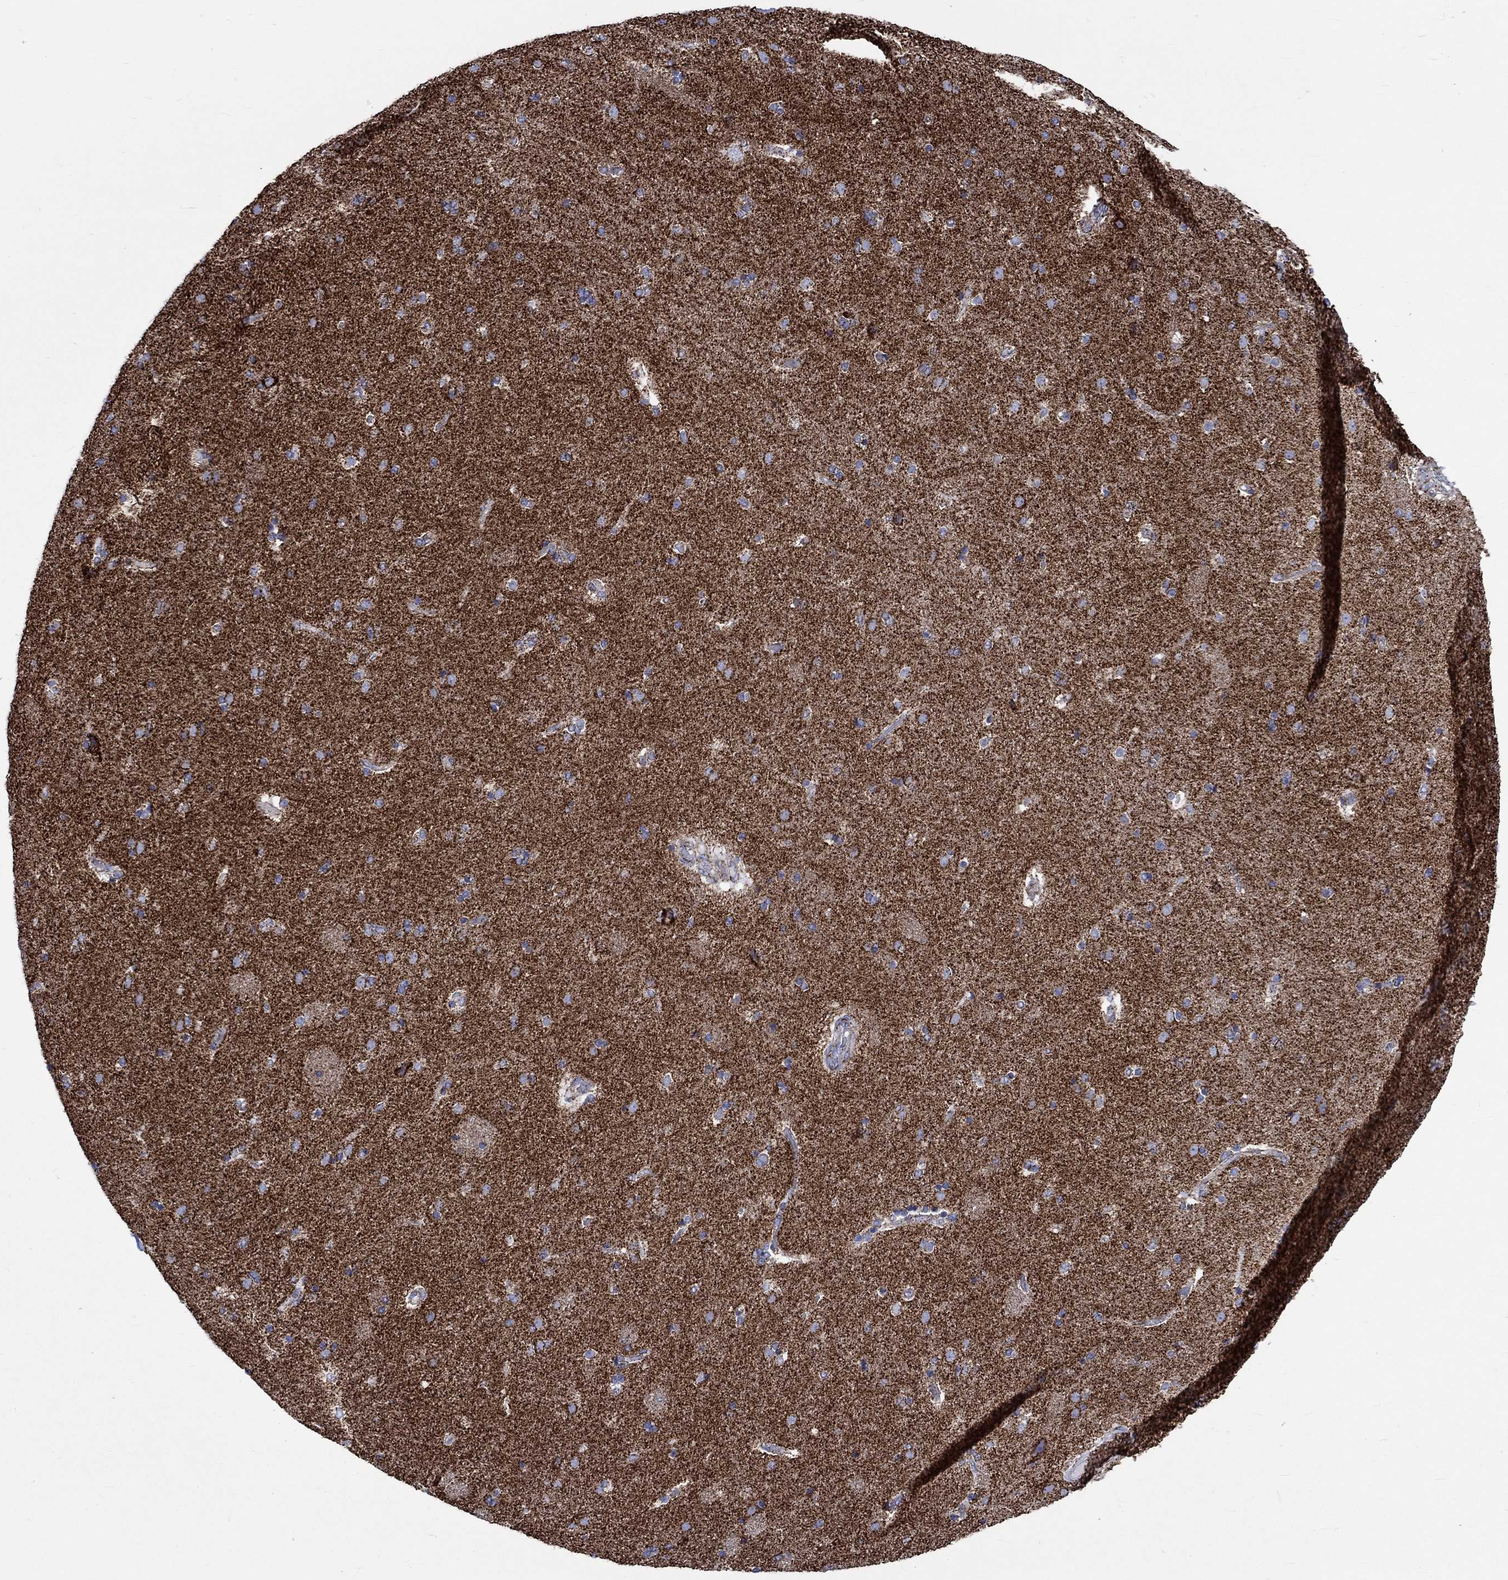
{"staining": {"intensity": "negative", "quantity": "none", "location": "none"}, "tissue": "caudate", "cell_type": "Glial cells", "image_type": "normal", "snomed": [{"axis": "morphology", "description": "Normal tissue, NOS"}, {"axis": "topography", "description": "Lateral ventricle wall"}], "caption": "High power microscopy histopathology image of an immunohistochemistry histopathology image of unremarkable caudate, revealing no significant expression in glial cells.", "gene": "RCE1", "patient": {"sex": "male", "age": 54}}